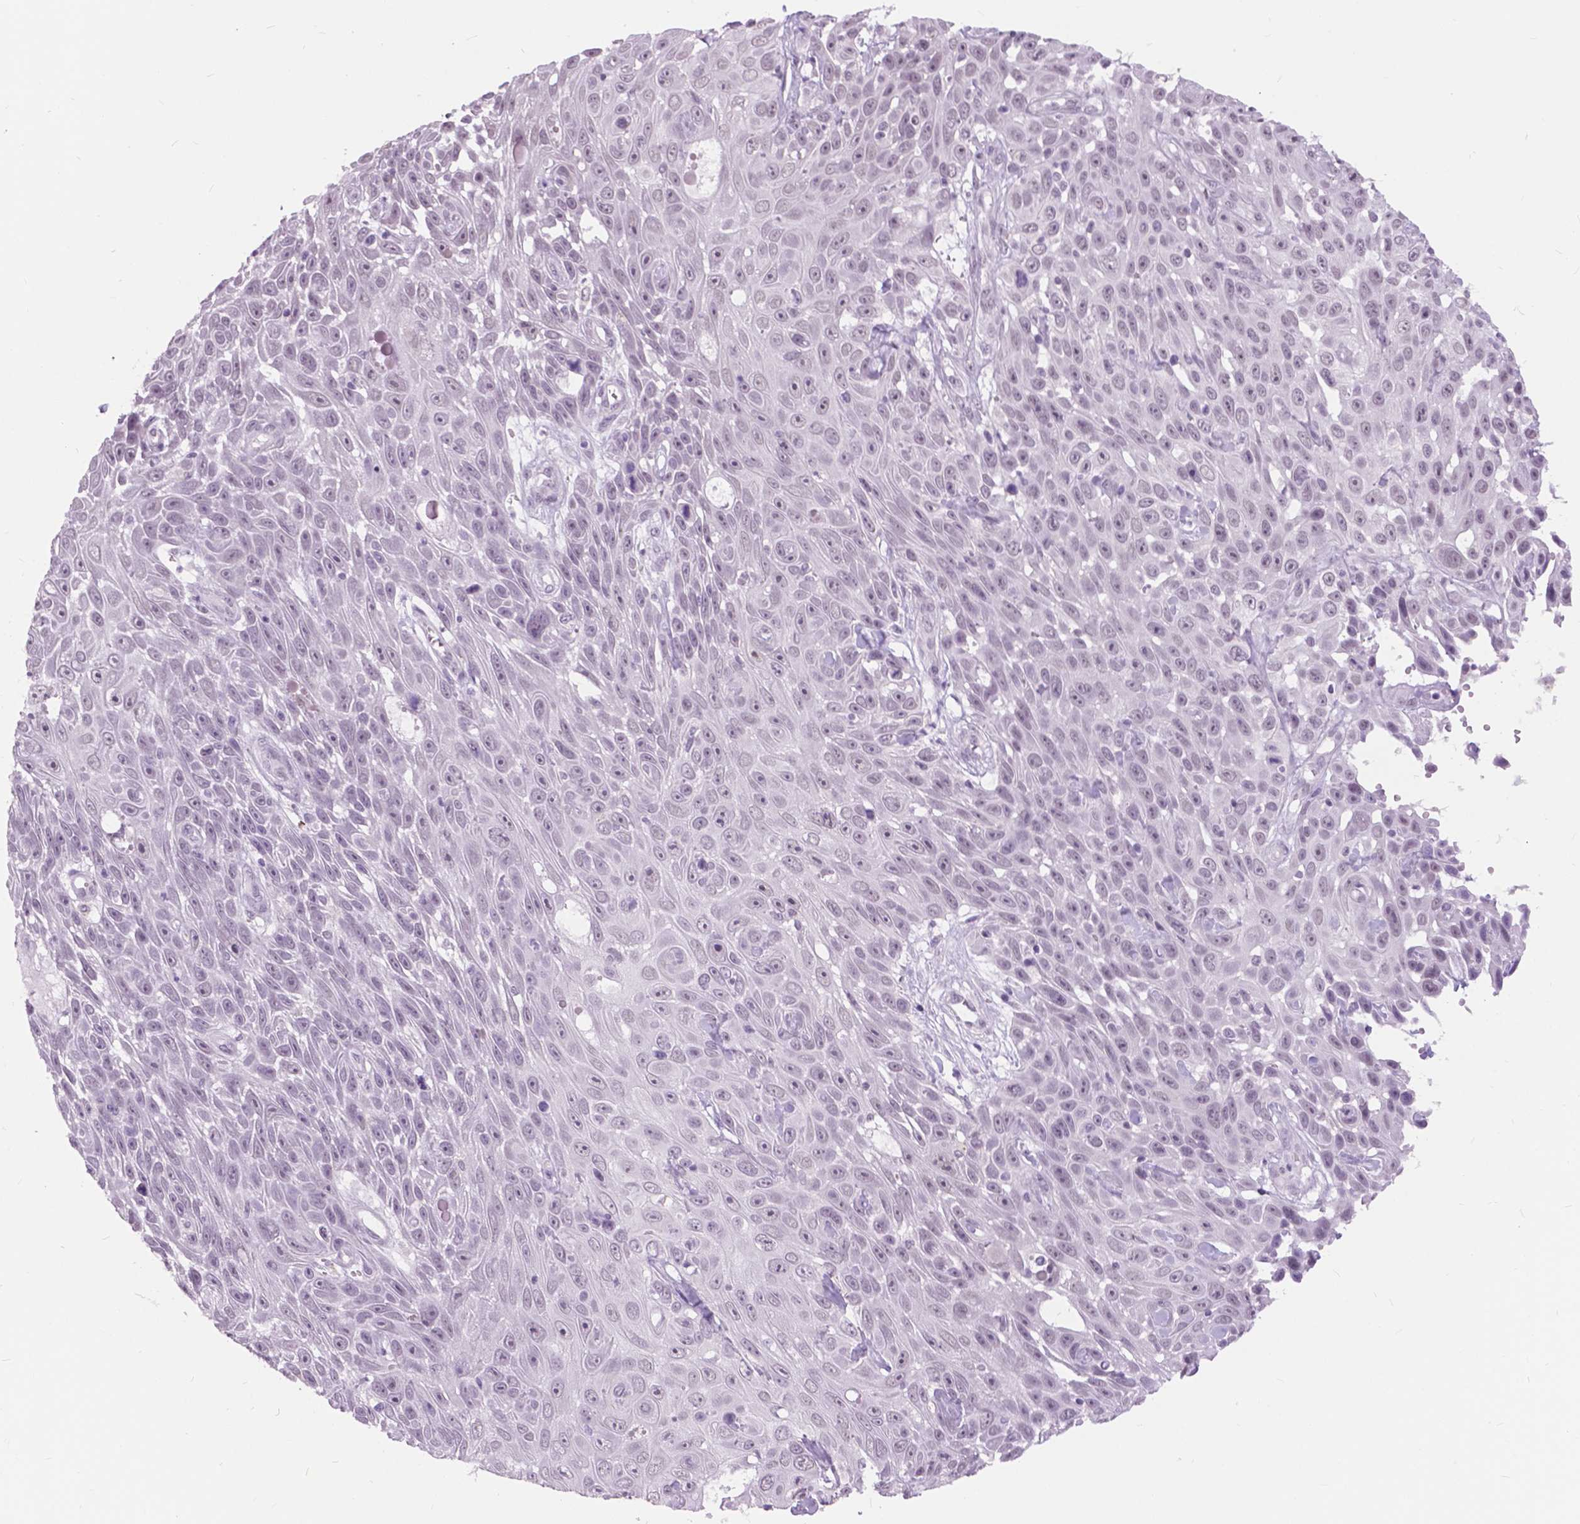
{"staining": {"intensity": "negative", "quantity": "none", "location": "none"}, "tissue": "skin cancer", "cell_type": "Tumor cells", "image_type": "cancer", "snomed": [{"axis": "morphology", "description": "Squamous cell carcinoma, NOS"}, {"axis": "topography", "description": "Skin"}], "caption": "Immunohistochemical staining of human skin cancer reveals no significant expression in tumor cells.", "gene": "MYOM1", "patient": {"sex": "male", "age": 82}}